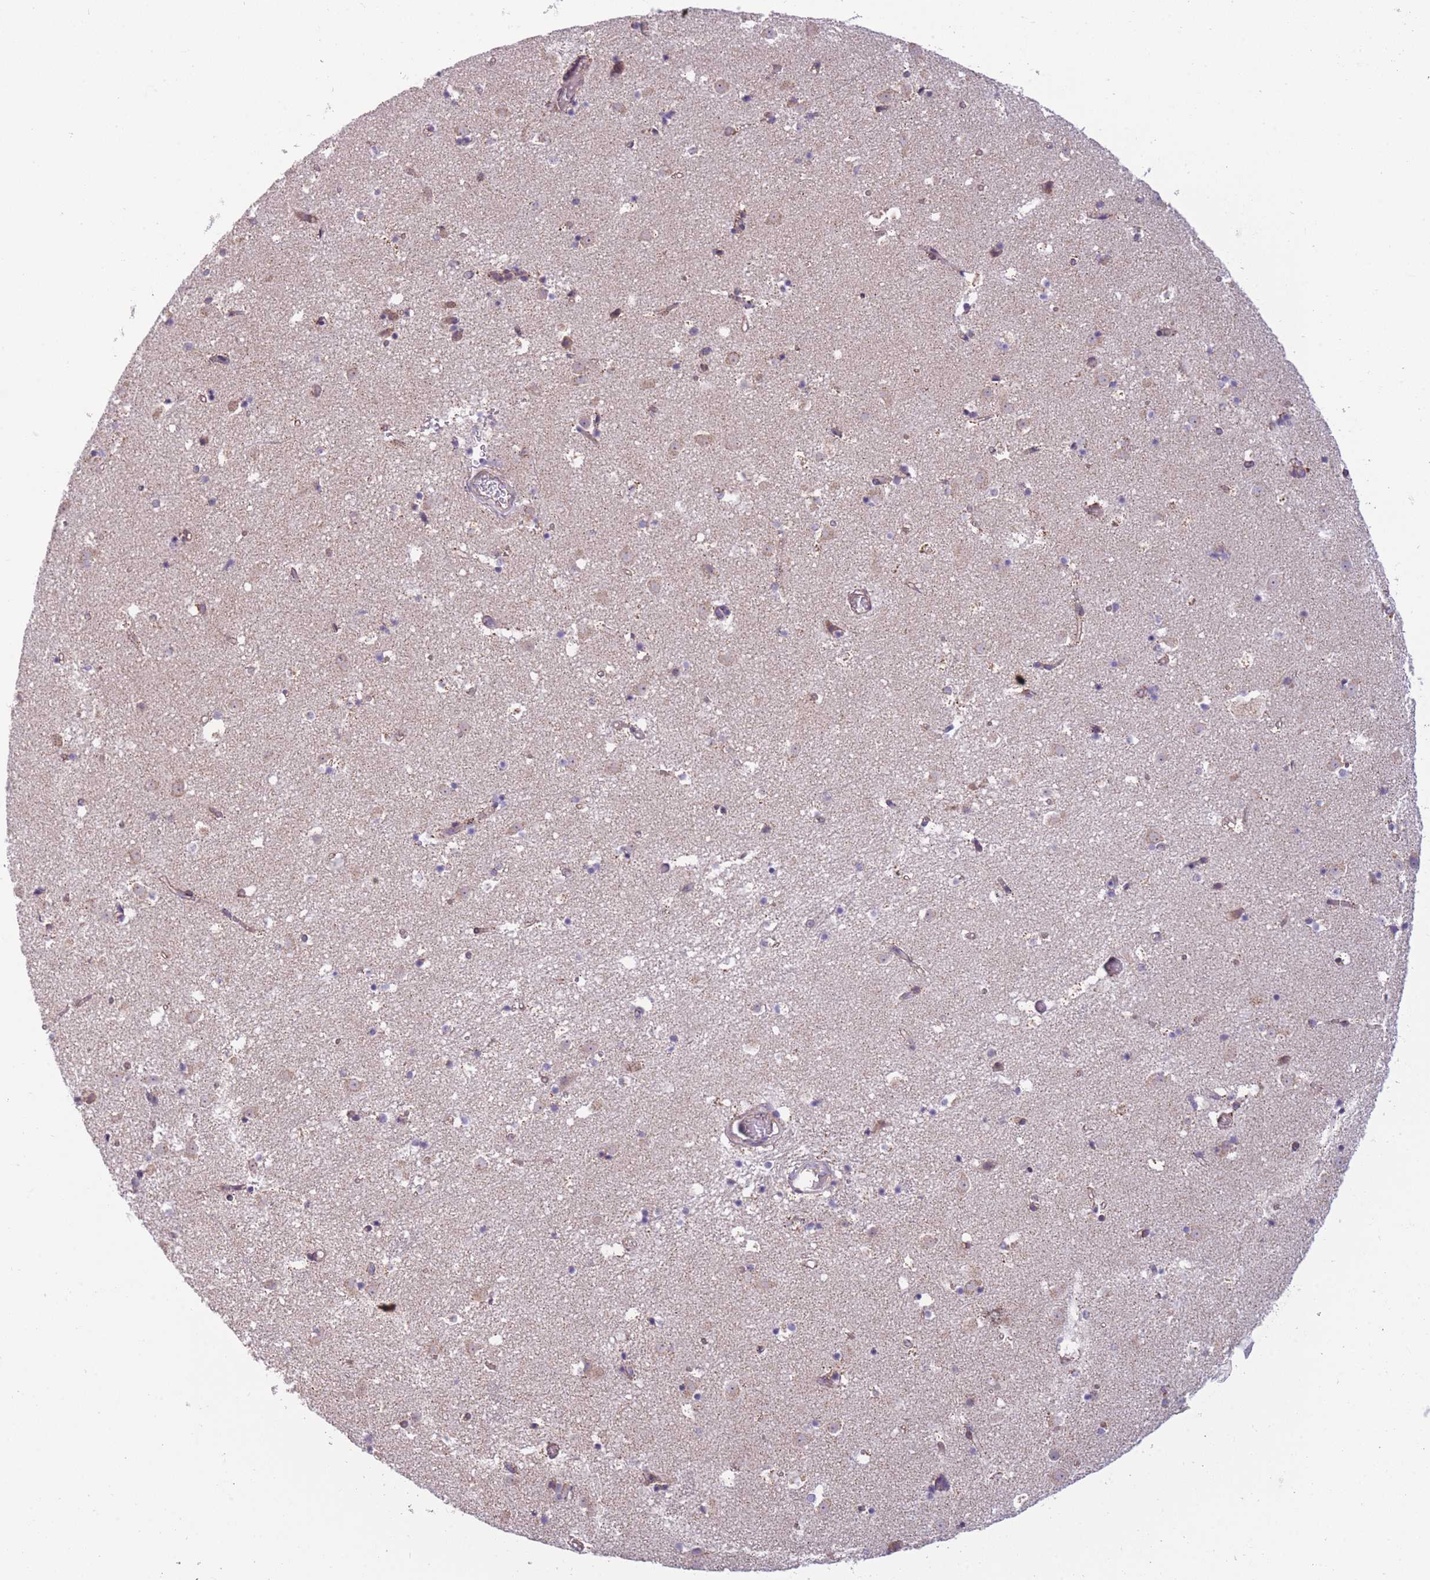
{"staining": {"intensity": "negative", "quantity": "none", "location": "none"}, "tissue": "caudate", "cell_type": "Glial cells", "image_type": "normal", "snomed": [{"axis": "morphology", "description": "Normal tissue, NOS"}, {"axis": "topography", "description": "Lateral ventricle wall"}], "caption": "The histopathology image exhibits no significant expression in glial cells of caudate.", "gene": "MRPS18C", "patient": {"sex": "male", "age": 25}}